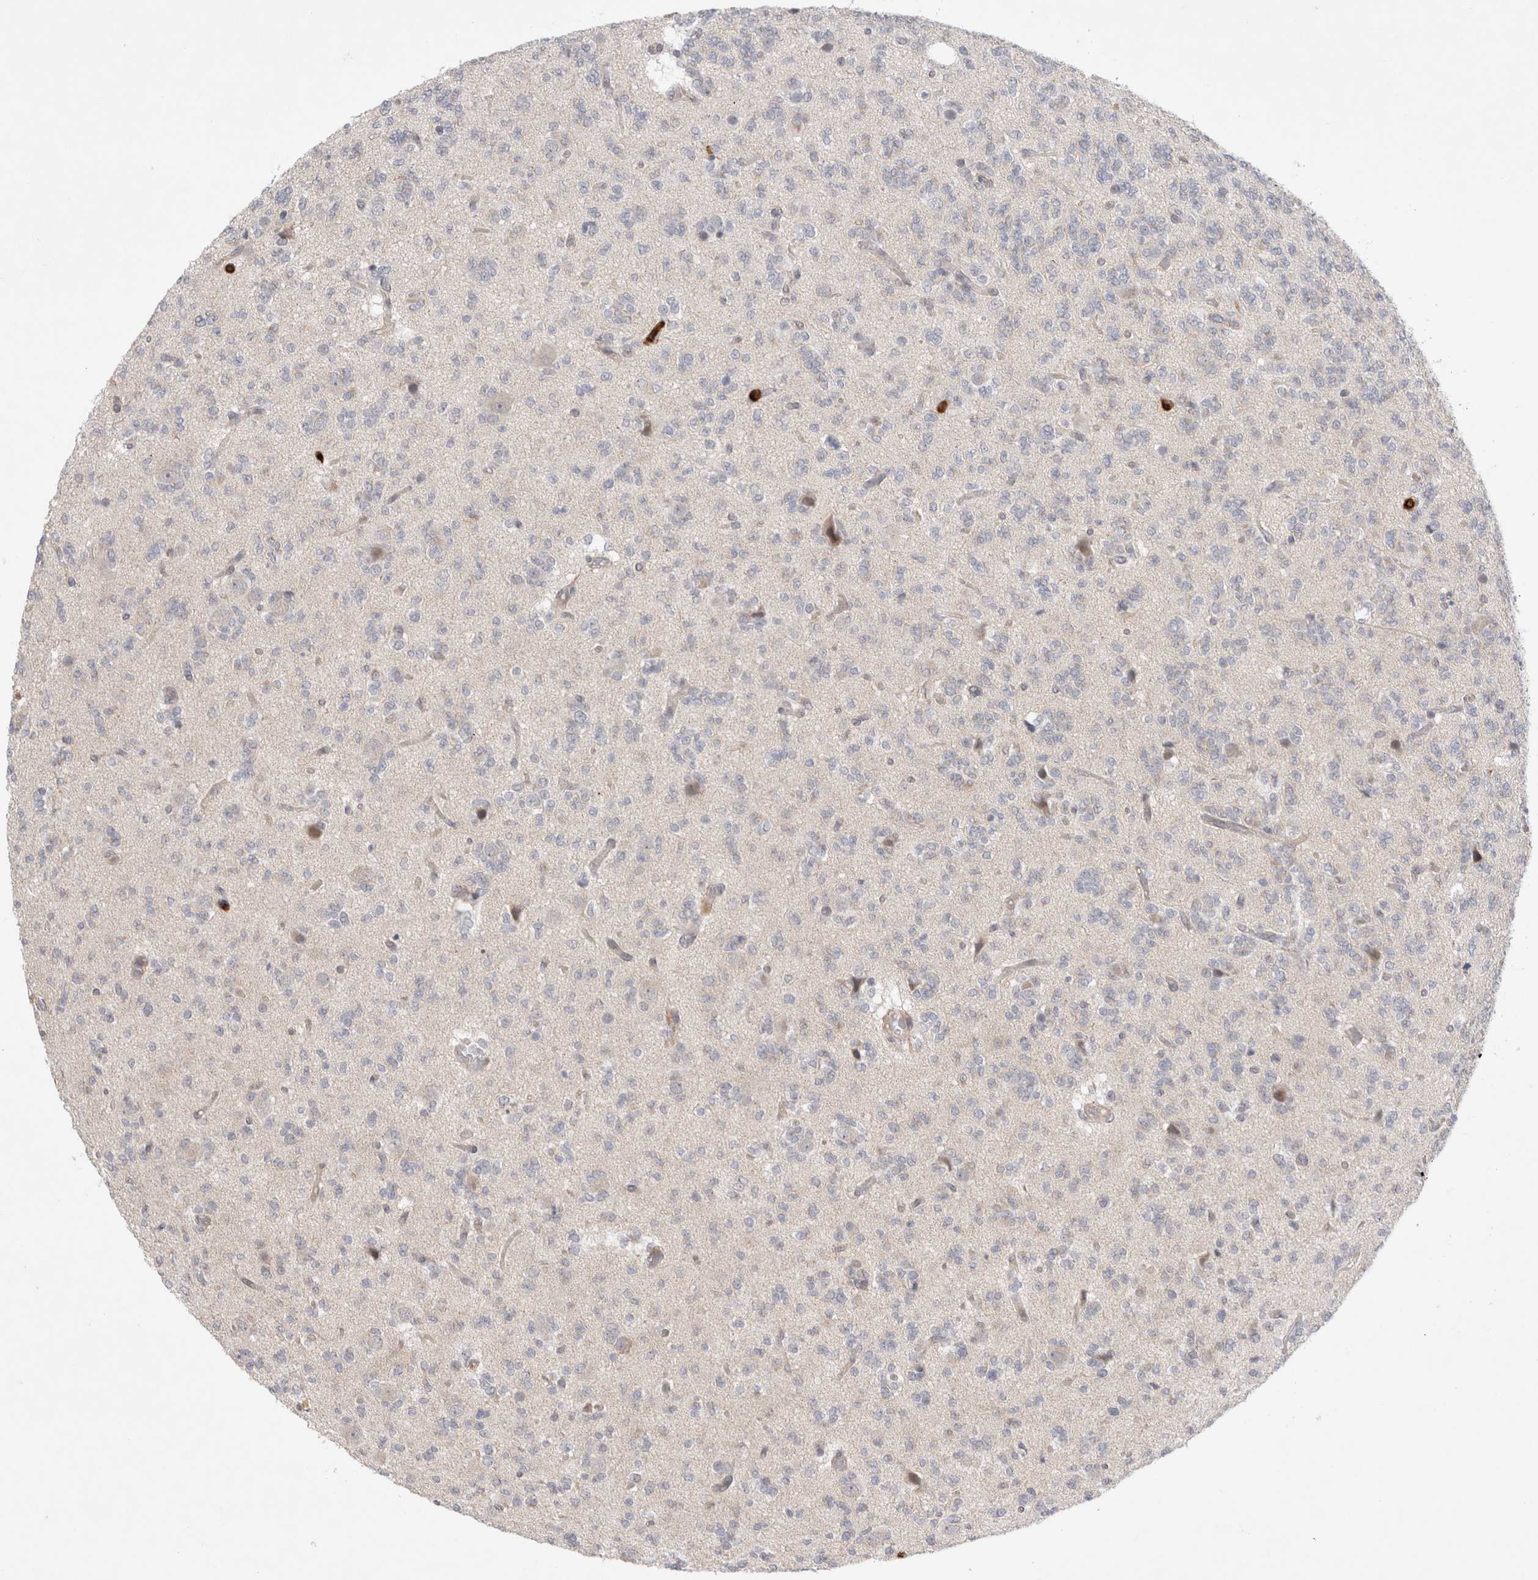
{"staining": {"intensity": "negative", "quantity": "none", "location": "none"}, "tissue": "glioma", "cell_type": "Tumor cells", "image_type": "cancer", "snomed": [{"axis": "morphology", "description": "Glioma, malignant, Low grade"}, {"axis": "topography", "description": "Brain"}], "caption": "The immunohistochemistry photomicrograph has no significant positivity in tumor cells of glioma tissue.", "gene": "GSDMB", "patient": {"sex": "male", "age": 38}}